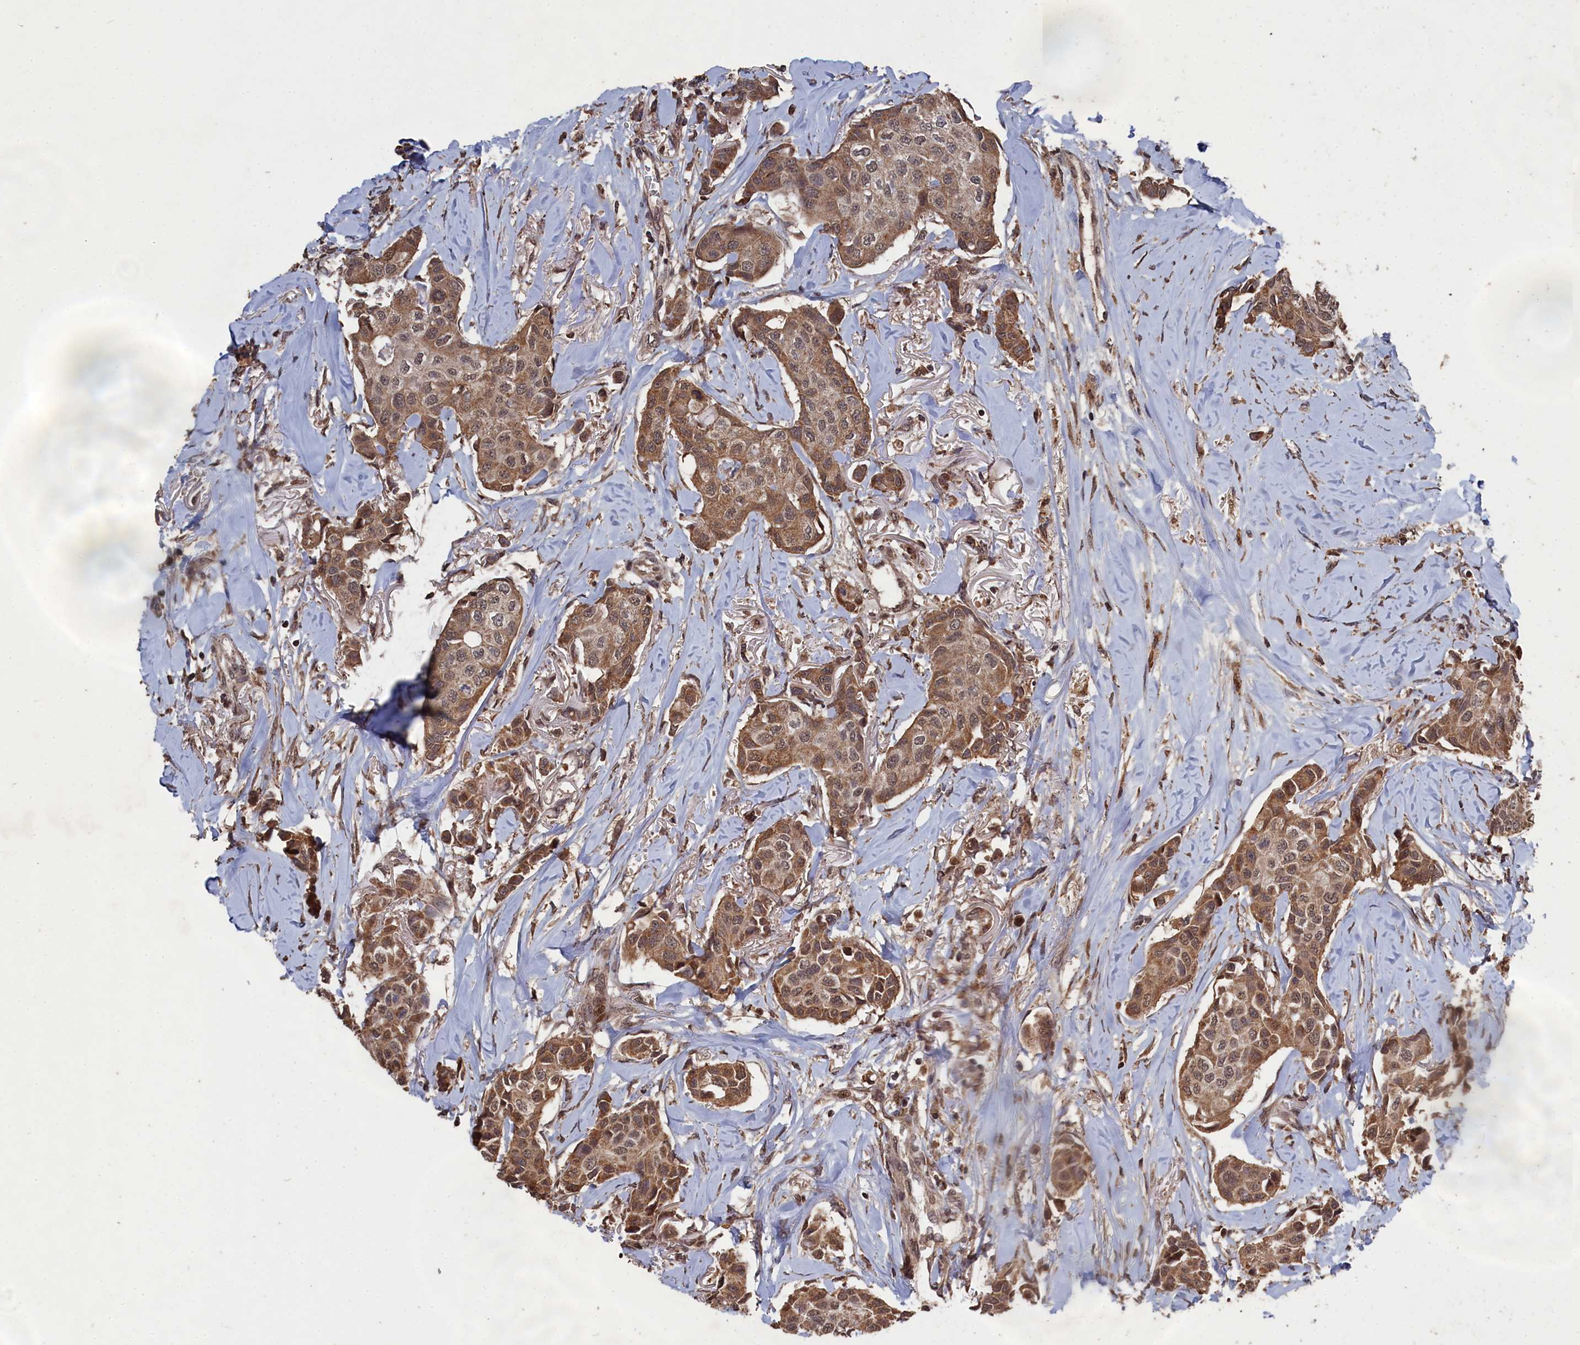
{"staining": {"intensity": "moderate", "quantity": ">75%", "location": "cytoplasmic/membranous,nuclear"}, "tissue": "breast cancer", "cell_type": "Tumor cells", "image_type": "cancer", "snomed": [{"axis": "morphology", "description": "Duct carcinoma"}, {"axis": "topography", "description": "Breast"}], "caption": "IHC of breast cancer (invasive ductal carcinoma) exhibits medium levels of moderate cytoplasmic/membranous and nuclear staining in about >75% of tumor cells. (brown staining indicates protein expression, while blue staining denotes nuclei).", "gene": "CEACAM21", "patient": {"sex": "female", "age": 80}}